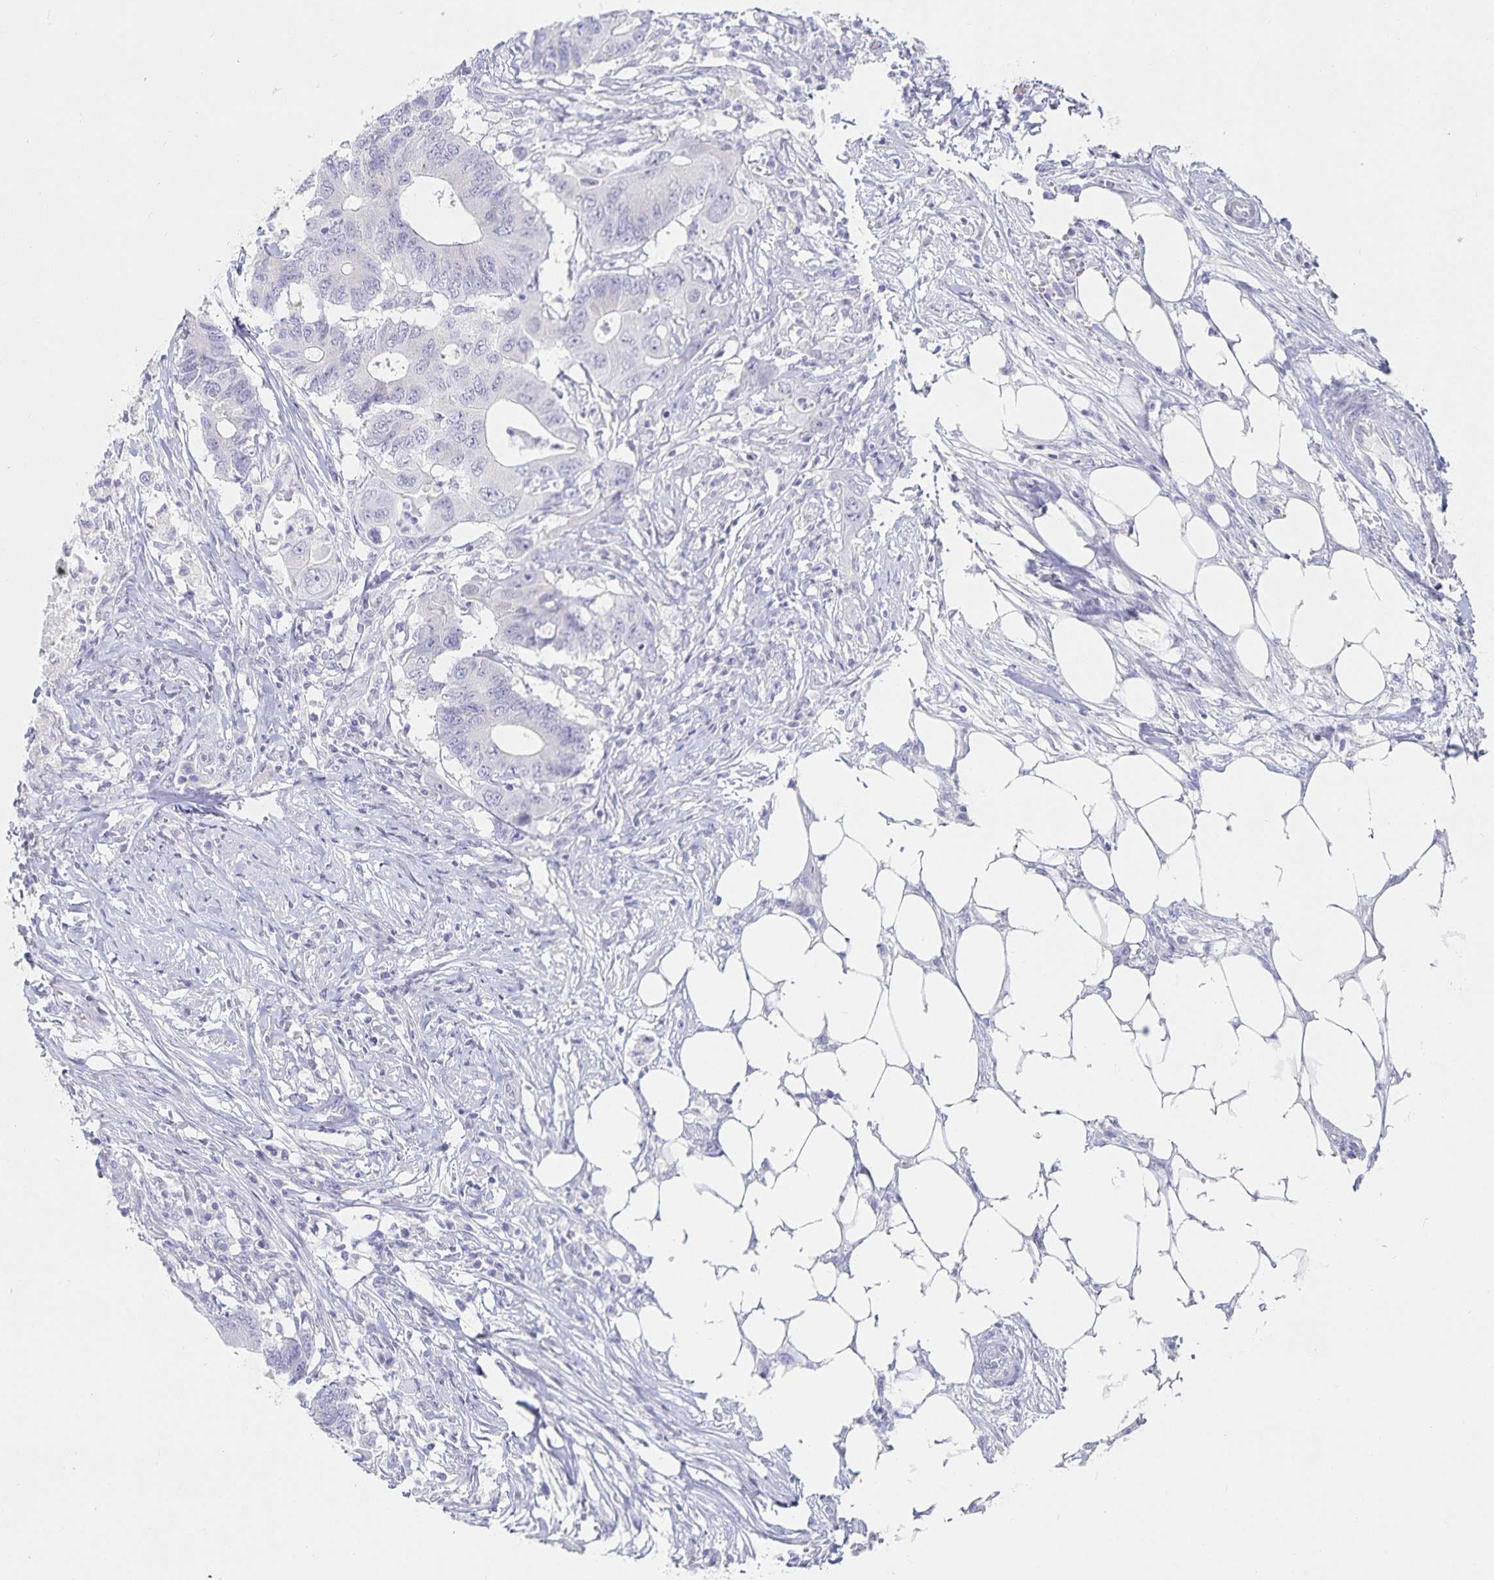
{"staining": {"intensity": "negative", "quantity": "none", "location": "none"}, "tissue": "colorectal cancer", "cell_type": "Tumor cells", "image_type": "cancer", "snomed": [{"axis": "morphology", "description": "Adenocarcinoma, NOS"}, {"axis": "topography", "description": "Colon"}], "caption": "Immunohistochemical staining of human colorectal adenocarcinoma displays no significant positivity in tumor cells.", "gene": "SFTPA1", "patient": {"sex": "male", "age": 71}}